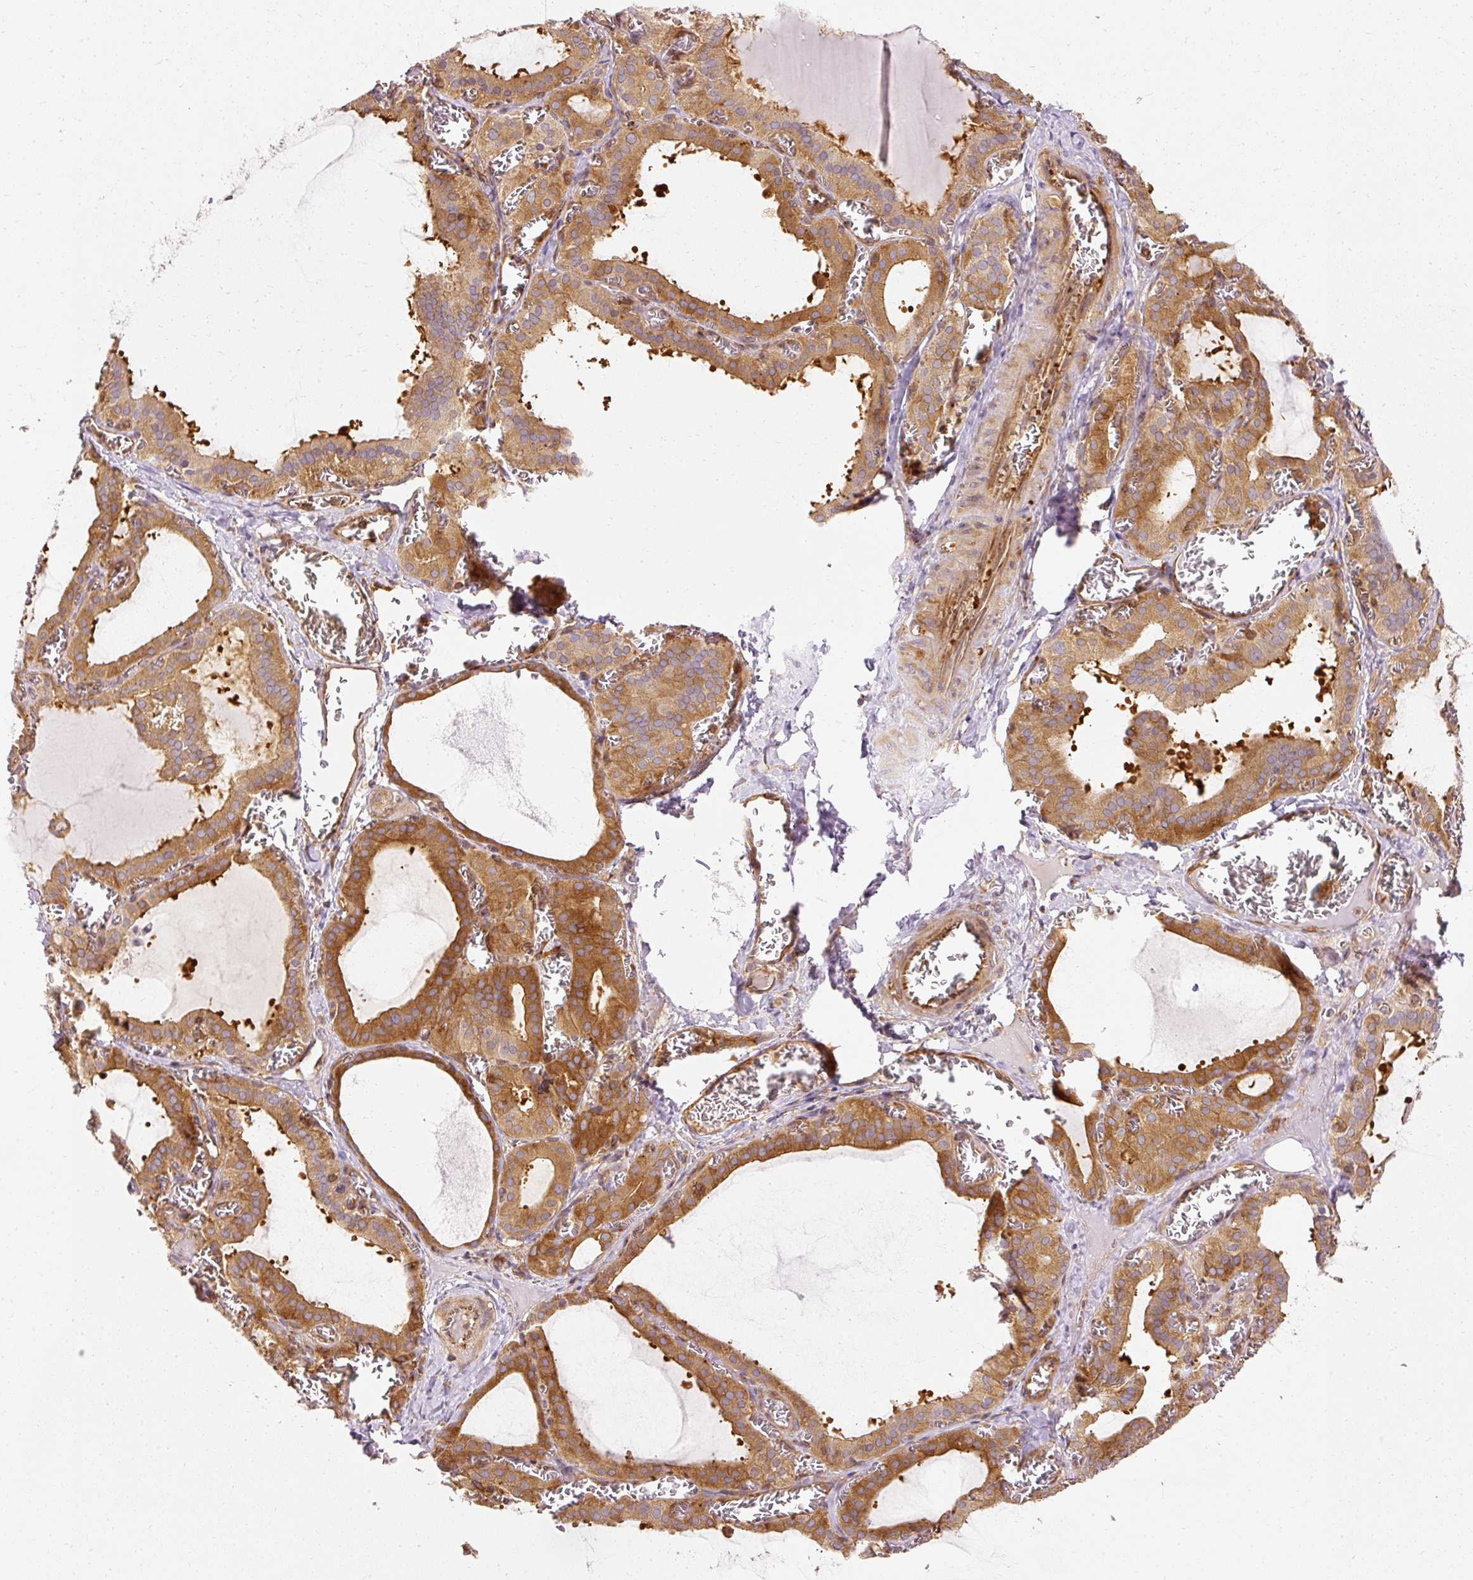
{"staining": {"intensity": "strong", "quantity": ">75%", "location": "cytoplasmic/membranous"}, "tissue": "thyroid gland", "cell_type": "Glandular cells", "image_type": "normal", "snomed": [{"axis": "morphology", "description": "Normal tissue, NOS"}, {"axis": "topography", "description": "Thyroid gland"}], "caption": "Immunohistochemistry (IHC) micrograph of normal thyroid gland: human thyroid gland stained using immunohistochemistry (IHC) reveals high levels of strong protein expression localized specifically in the cytoplasmic/membranous of glandular cells, appearing as a cytoplasmic/membranous brown color.", "gene": "ARMH3", "patient": {"sex": "female", "age": 30}}